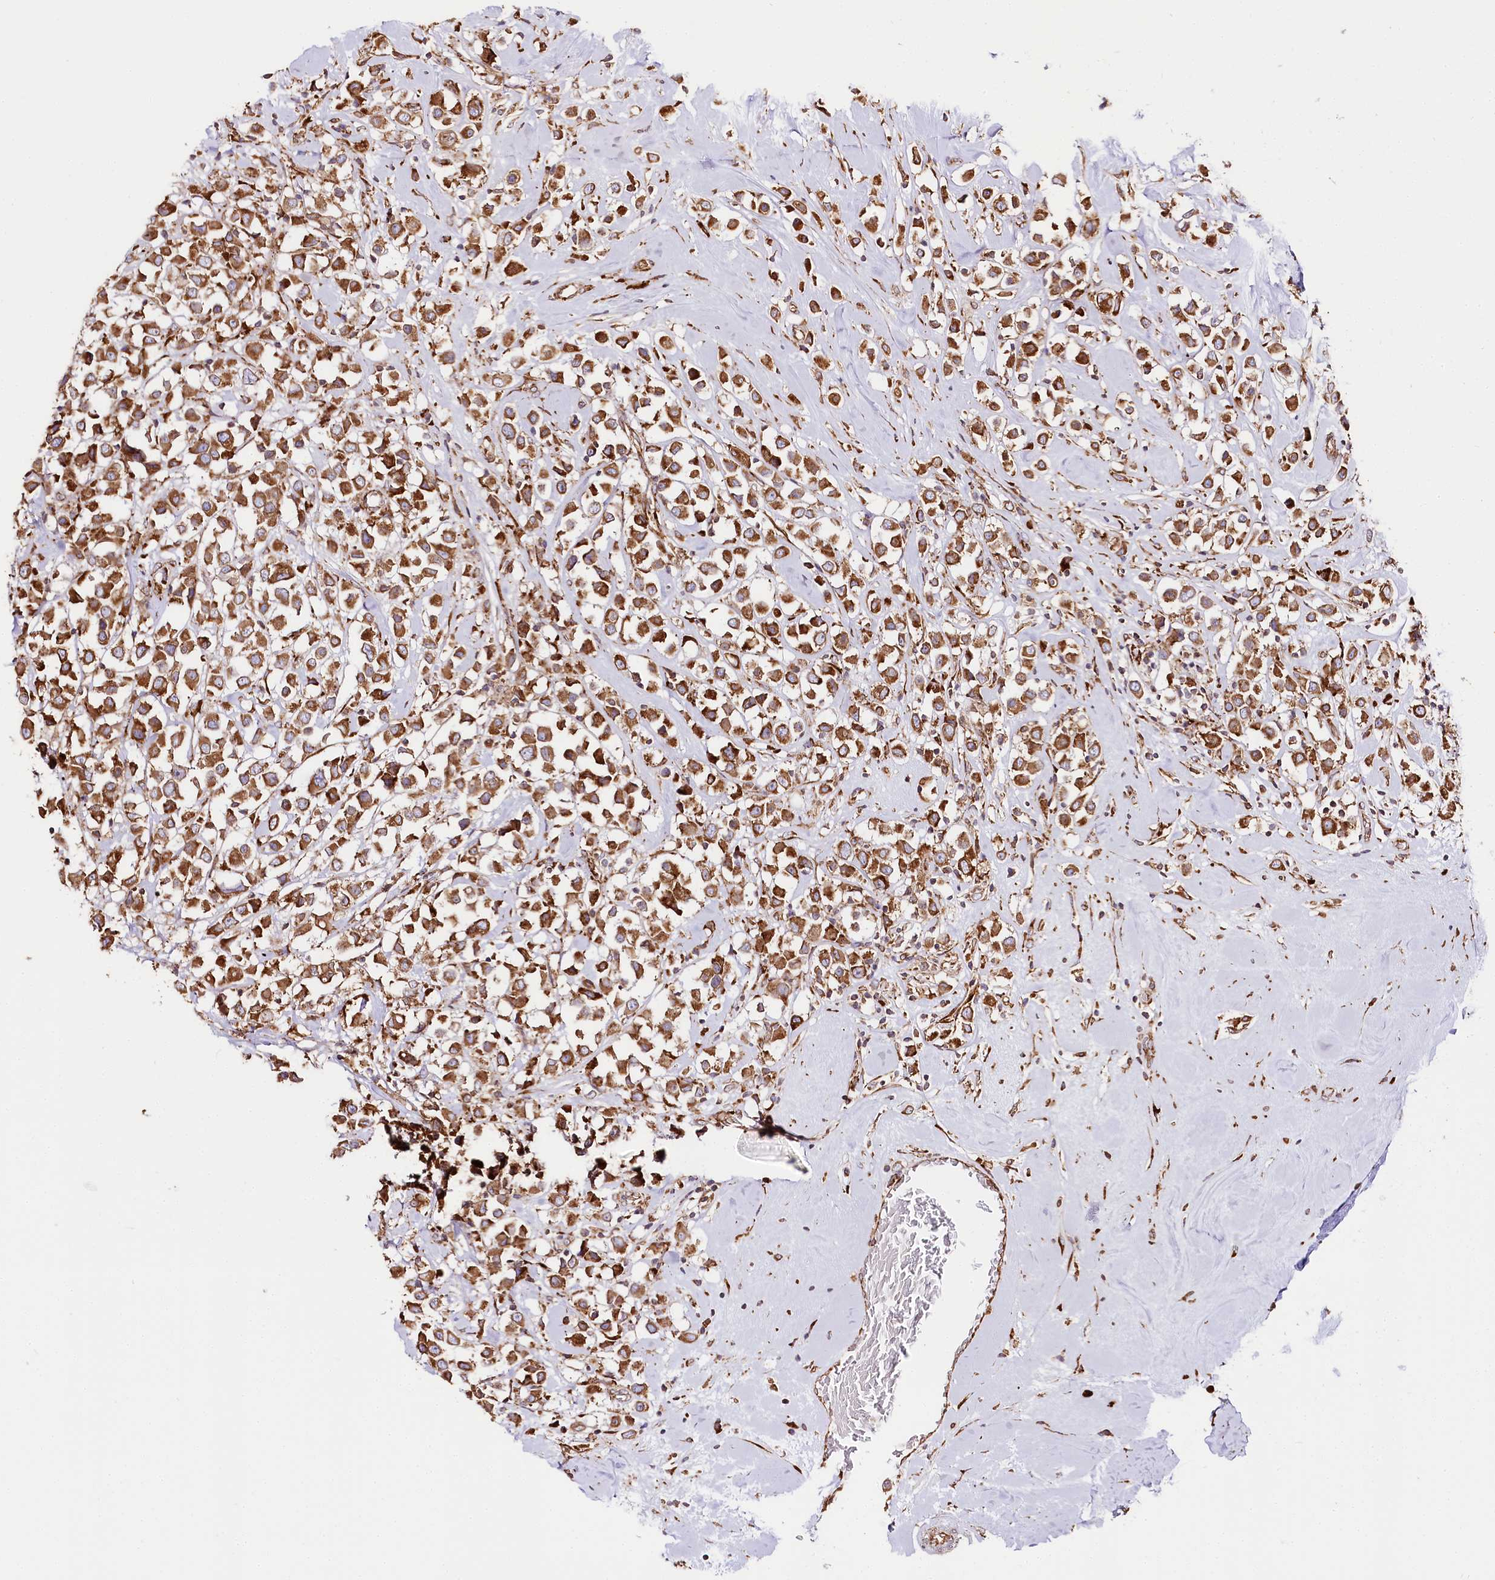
{"staining": {"intensity": "moderate", "quantity": ">75%", "location": "cytoplasmic/membranous"}, "tissue": "breast cancer", "cell_type": "Tumor cells", "image_type": "cancer", "snomed": [{"axis": "morphology", "description": "Duct carcinoma"}, {"axis": "topography", "description": "Breast"}], "caption": "Immunohistochemistry (IHC) staining of breast infiltrating ductal carcinoma, which displays medium levels of moderate cytoplasmic/membranous positivity in approximately >75% of tumor cells indicating moderate cytoplasmic/membranous protein staining. The staining was performed using DAB (3,3'-diaminobenzidine) (brown) for protein detection and nuclei were counterstained in hematoxylin (blue).", "gene": "CNPY2", "patient": {"sex": "female", "age": 61}}